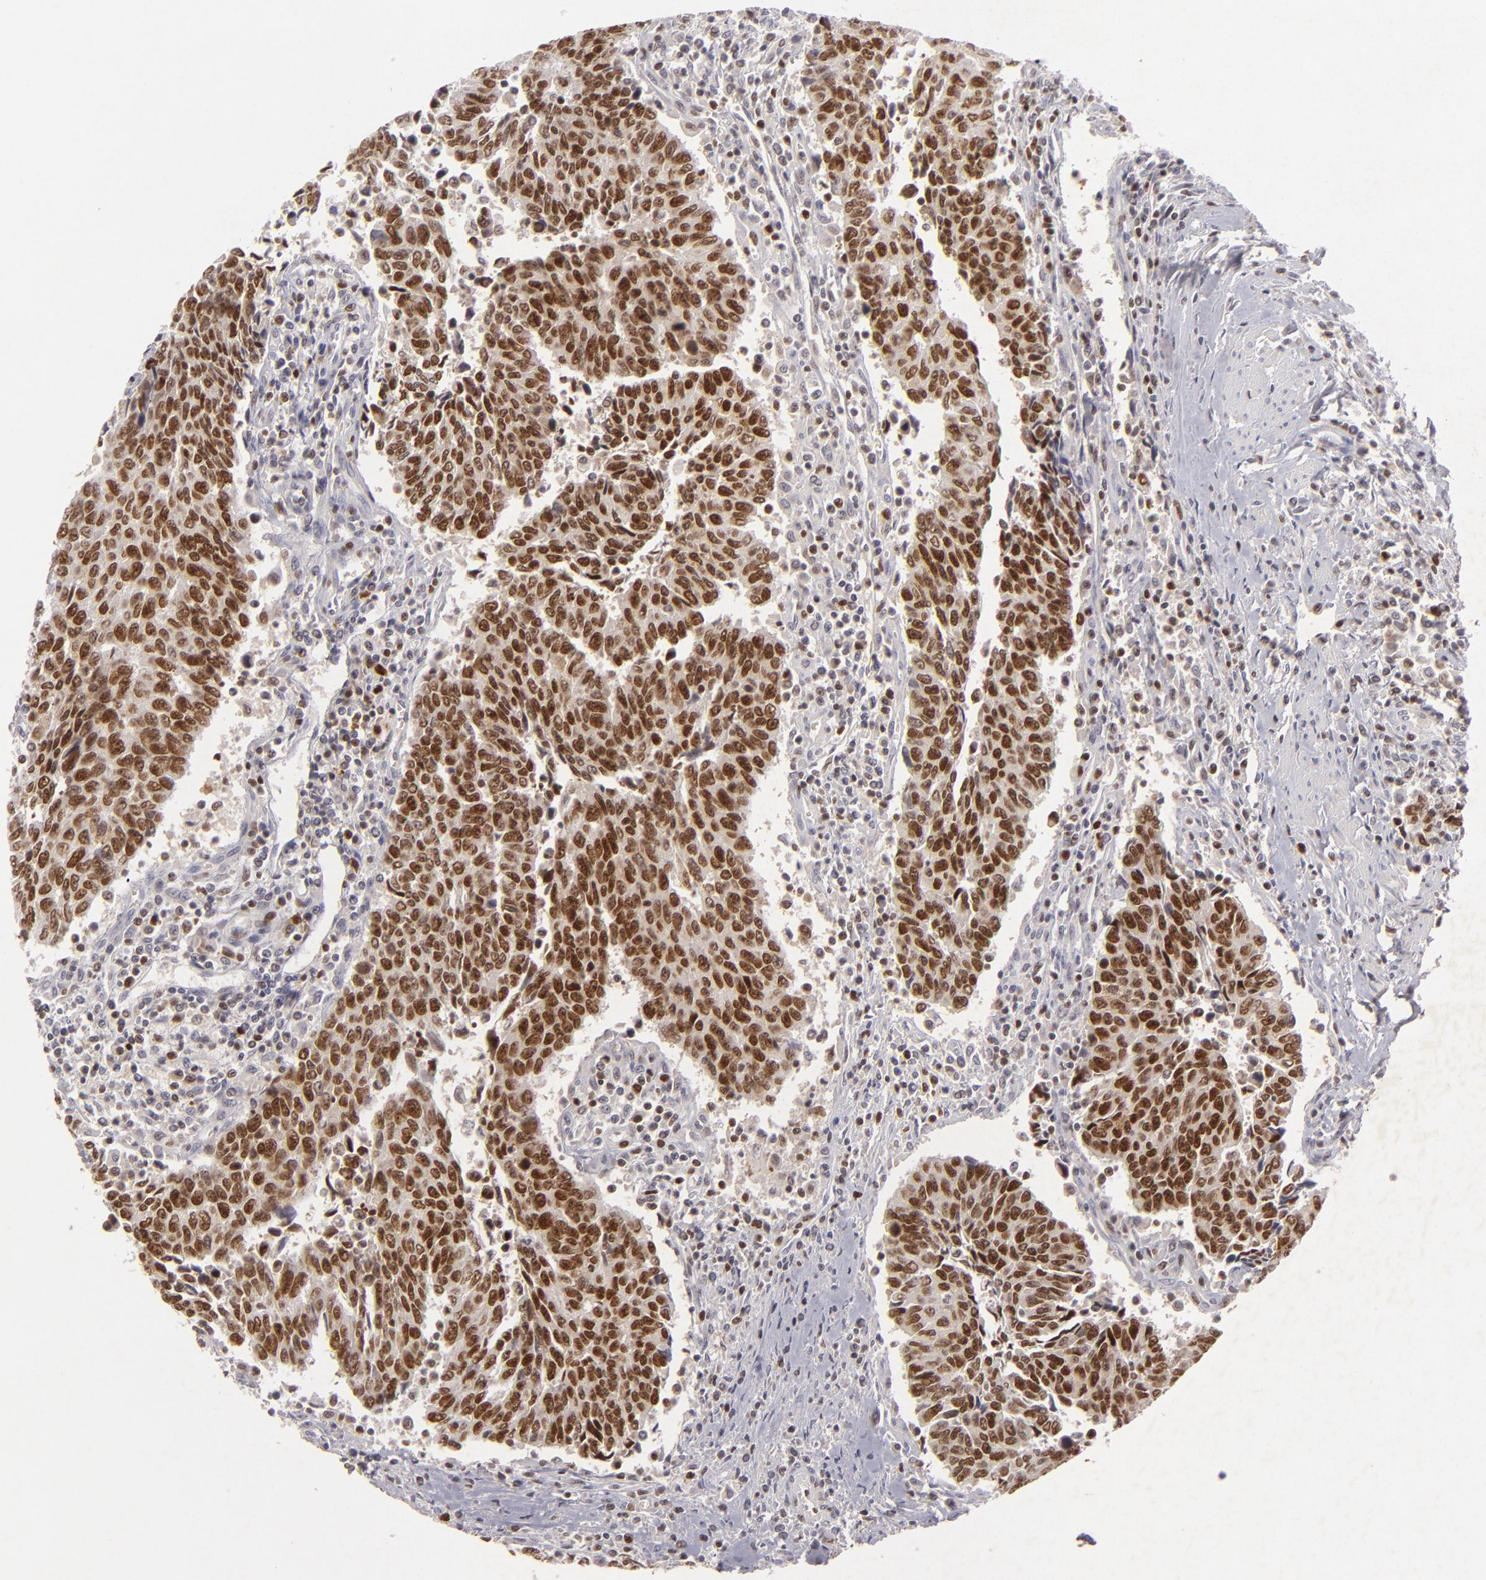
{"staining": {"intensity": "strong", "quantity": ">75%", "location": "nuclear"}, "tissue": "urothelial cancer", "cell_type": "Tumor cells", "image_type": "cancer", "snomed": [{"axis": "morphology", "description": "Urothelial carcinoma, High grade"}, {"axis": "topography", "description": "Urinary bladder"}], "caption": "Immunohistochemistry of human urothelial carcinoma (high-grade) shows high levels of strong nuclear positivity in approximately >75% of tumor cells. The staining is performed using DAB (3,3'-diaminobenzidine) brown chromogen to label protein expression. The nuclei are counter-stained blue using hematoxylin.", "gene": "FEN1", "patient": {"sex": "male", "age": 86}}